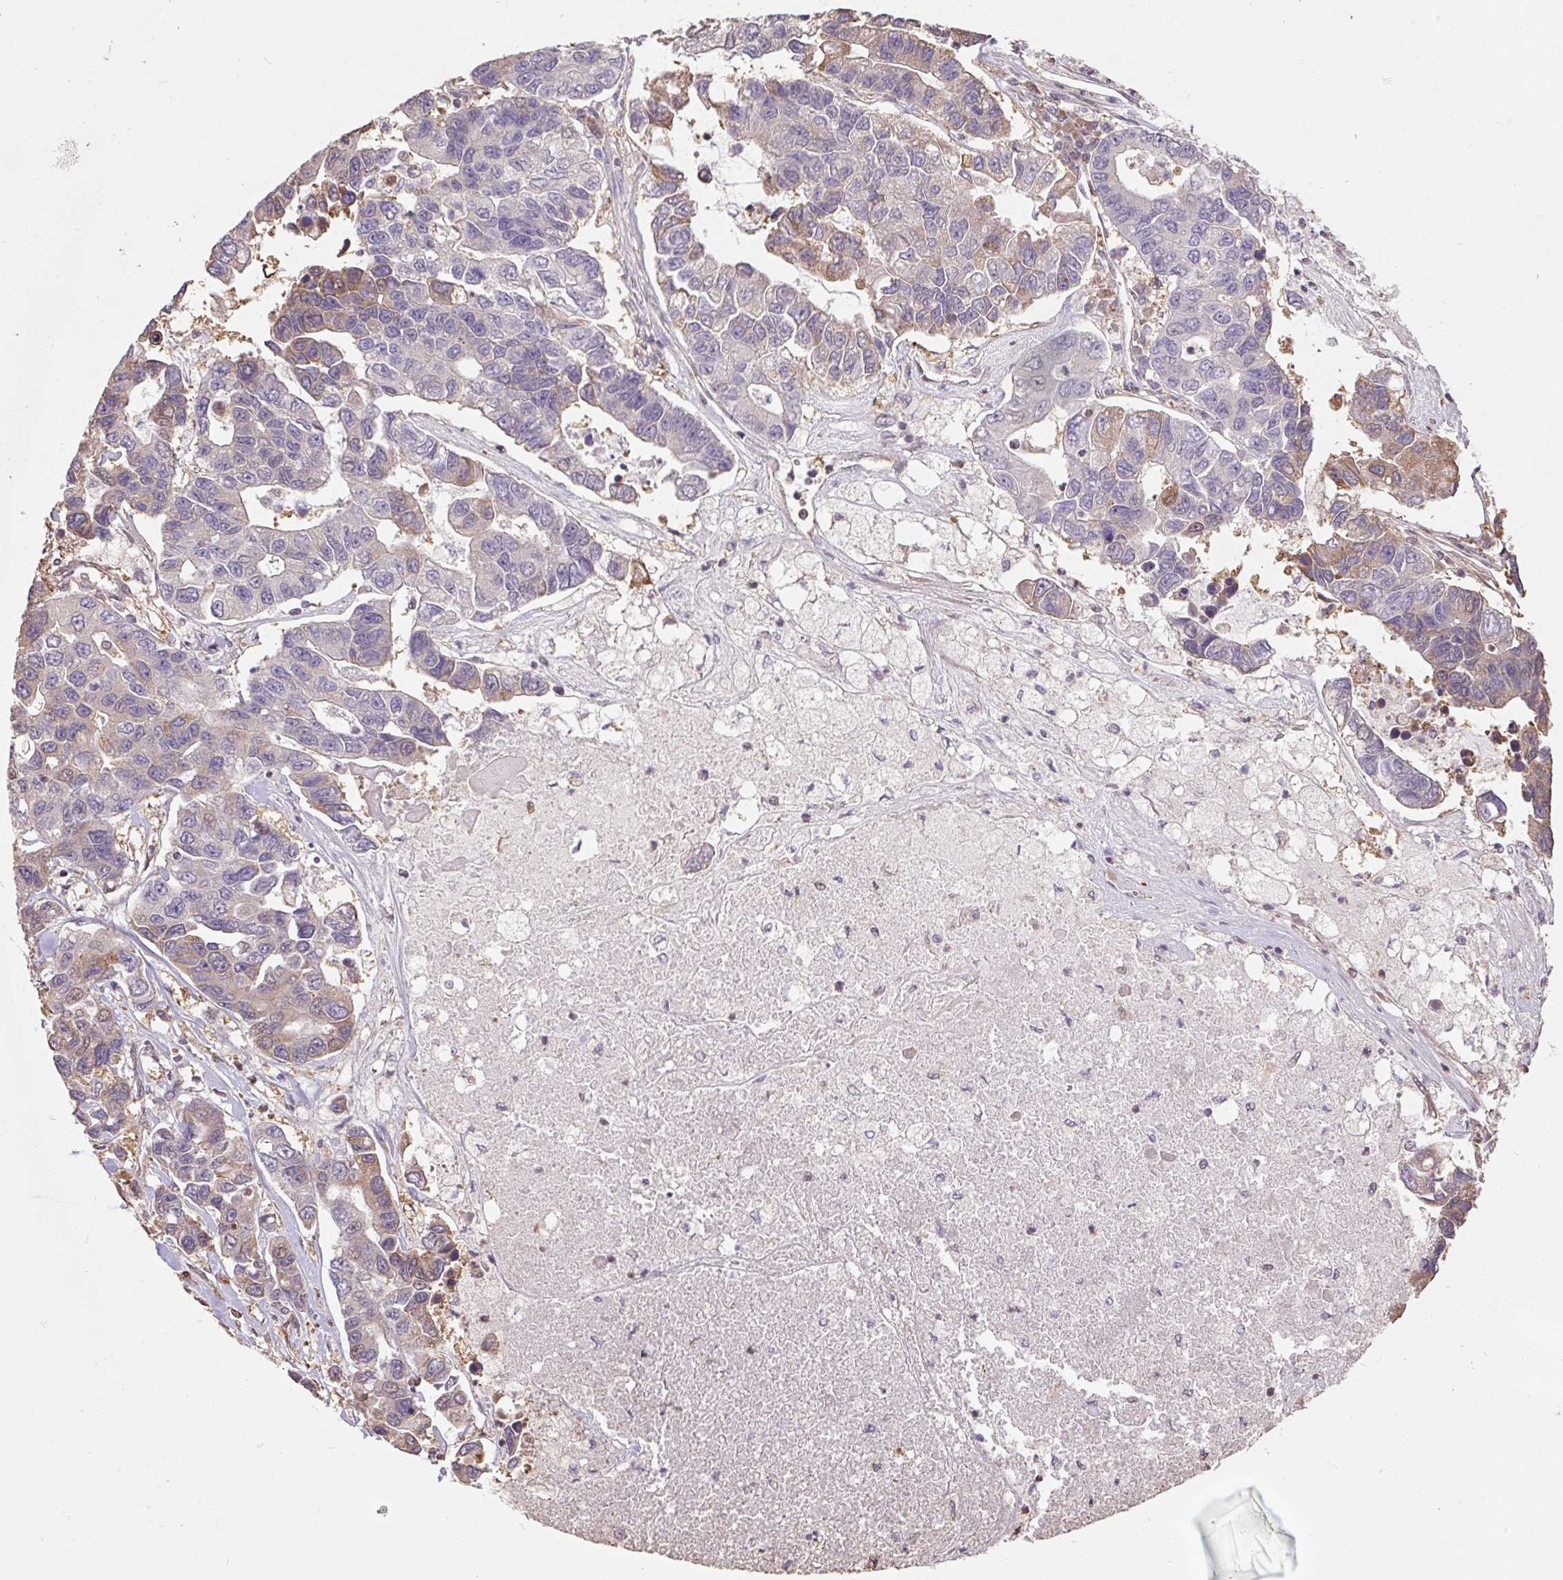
{"staining": {"intensity": "moderate", "quantity": "<25%", "location": "cytoplasmic/membranous"}, "tissue": "lung cancer", "cell_type": "Tumor cells", "image_type": "cancer", "snomed": [{"axis": "morphology", "description": "Adenocarcinoma, NOS"}, {"axis": "topography", "description": "Bronchus"}, {"axis": "topography", "description": "Lung"}], "caption": "High-power microscopy captured an immunohistochemistry photomicrograph of lung cancer, revealing moderate cytoplasmic/membranous staining in approximately <25% of tumor cells.", "gene": "CUTA", "patient": {"sex": "female", "age": 51}}